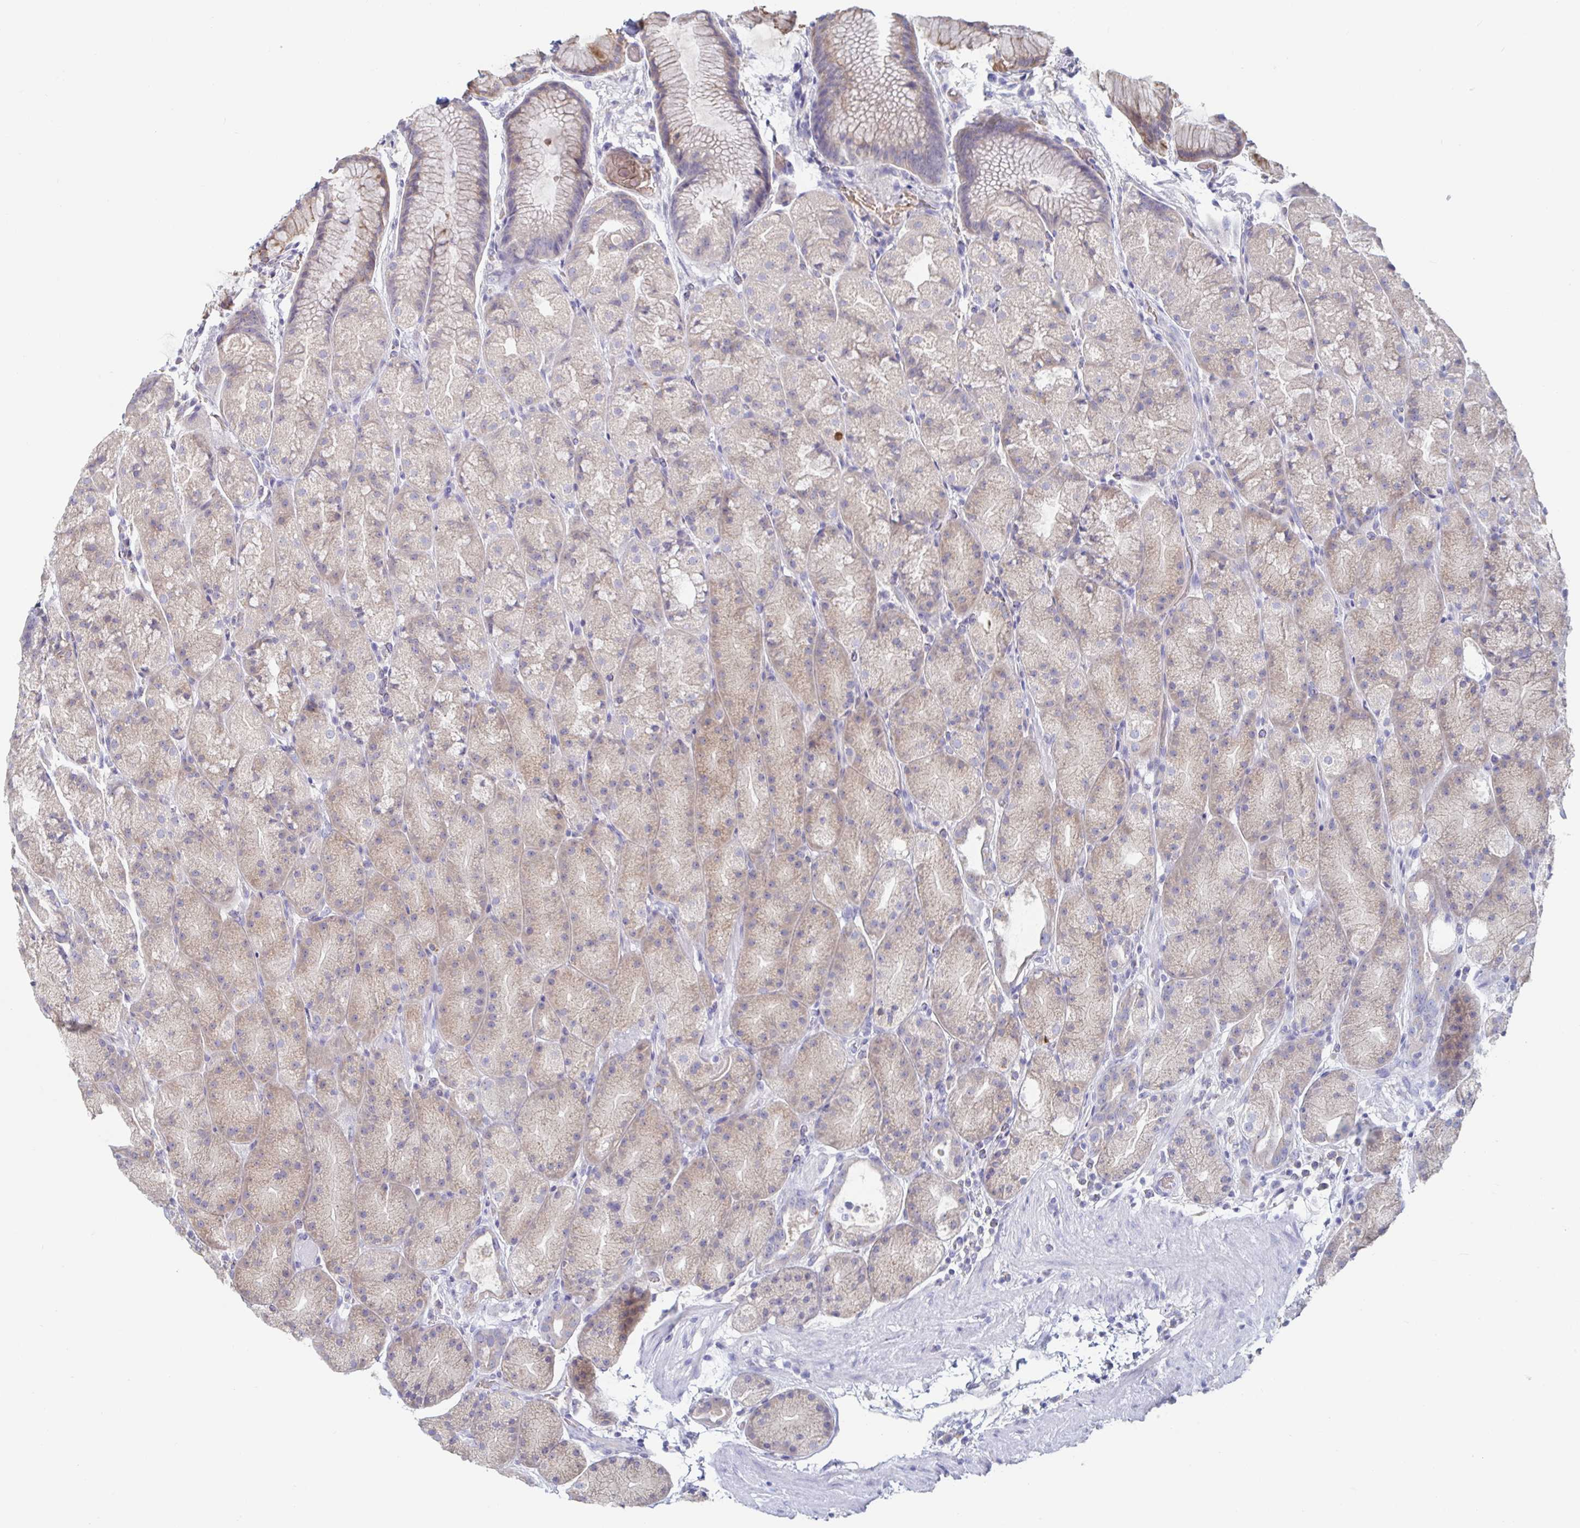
{"staining": {"intensity": "weak", "quantity": "25%-75%", "location": "cytoplasmic/membranous"}, "tissue": "stomach", "cell_type": "Glandular cells", "image_type": "normal", "snomed": [{"axis": "morphology", "description": "Normal tissue, NOS"}, {"axis": "topography", "description": "Stomach, upper"}, {"axis": "topography", "description": "Stomach"}], "caption": "The micrograph exhibits immunohistochemical staining of unremarkable stomach. There is weak cytoplasmic/membranous expression is appreciated in about 25%-75% of glandular cells. The protein is stained brown, and the nuclei are stained in blue (DAB (3,3'-diaminobenzidine) IHC with brightfield microscopy, high magnification).", "gene": "SPPL3", "patient": {"sex": "male", "age": 48}}